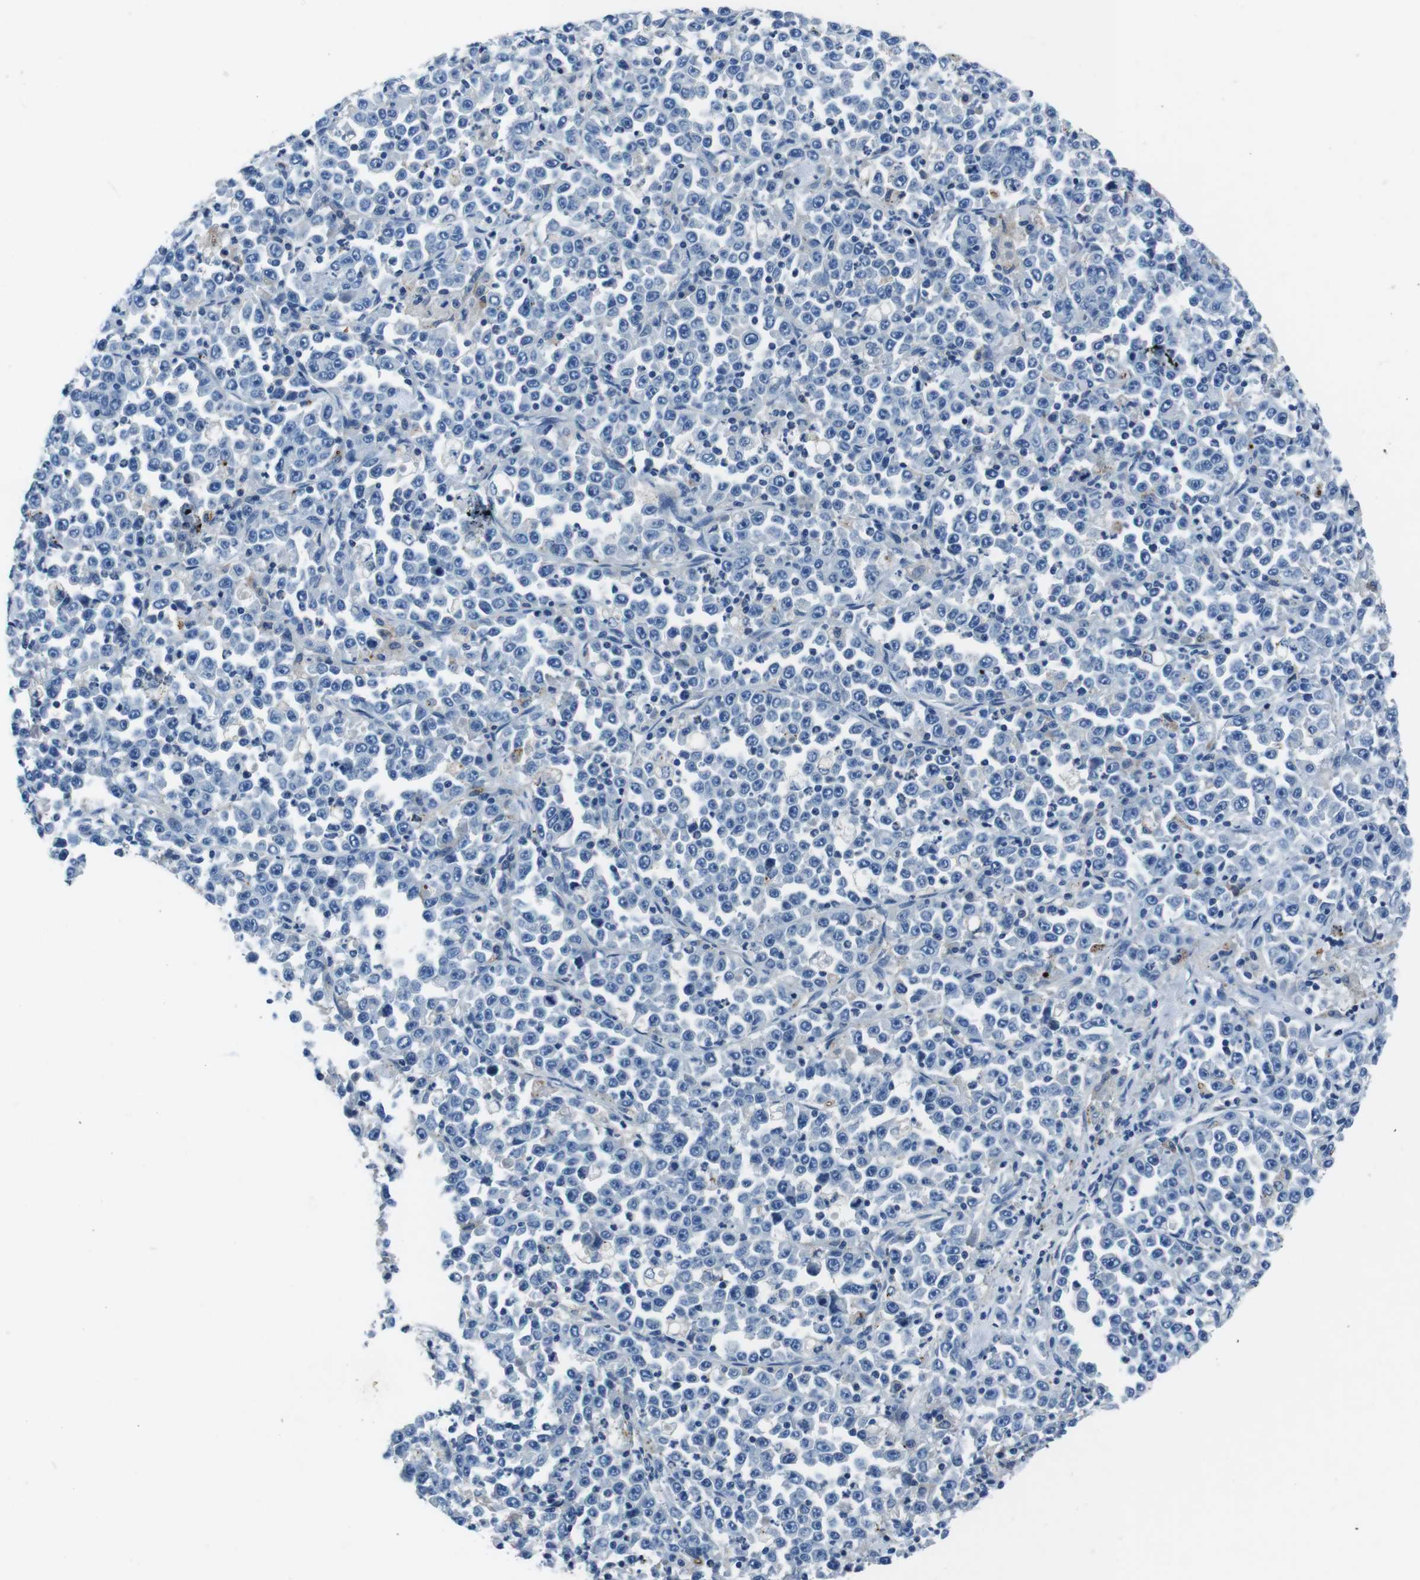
{"staining": {"intensity": "negative", "quantity": "none", "location": "none"}, "tissue": "stomach cancer", "cell_type": "Tumor cells", "image_type": "cancer", "snomed": [{"axis": "morphology", "description": "Normal tissue, NOS"}, {"axis": "morphology", "description": "Adenocarcinoma, NOS"}, {"axis": "topography", "description": "Stomach, upper"}, {"axis": "topography", "description": "Stomach"}], "caption": "This histopathology image is of stomach adenocarcinoma stained with immunohistochemistry to label a protein in brown with the nuclei are counter-stained blue. There is no positivity in tumor cells. (DAB immunohistochemistry visualized using brightfield microscopy, high magnification).", "gene": "TULP3", "patient": {"sex": "male", "age": 59}}